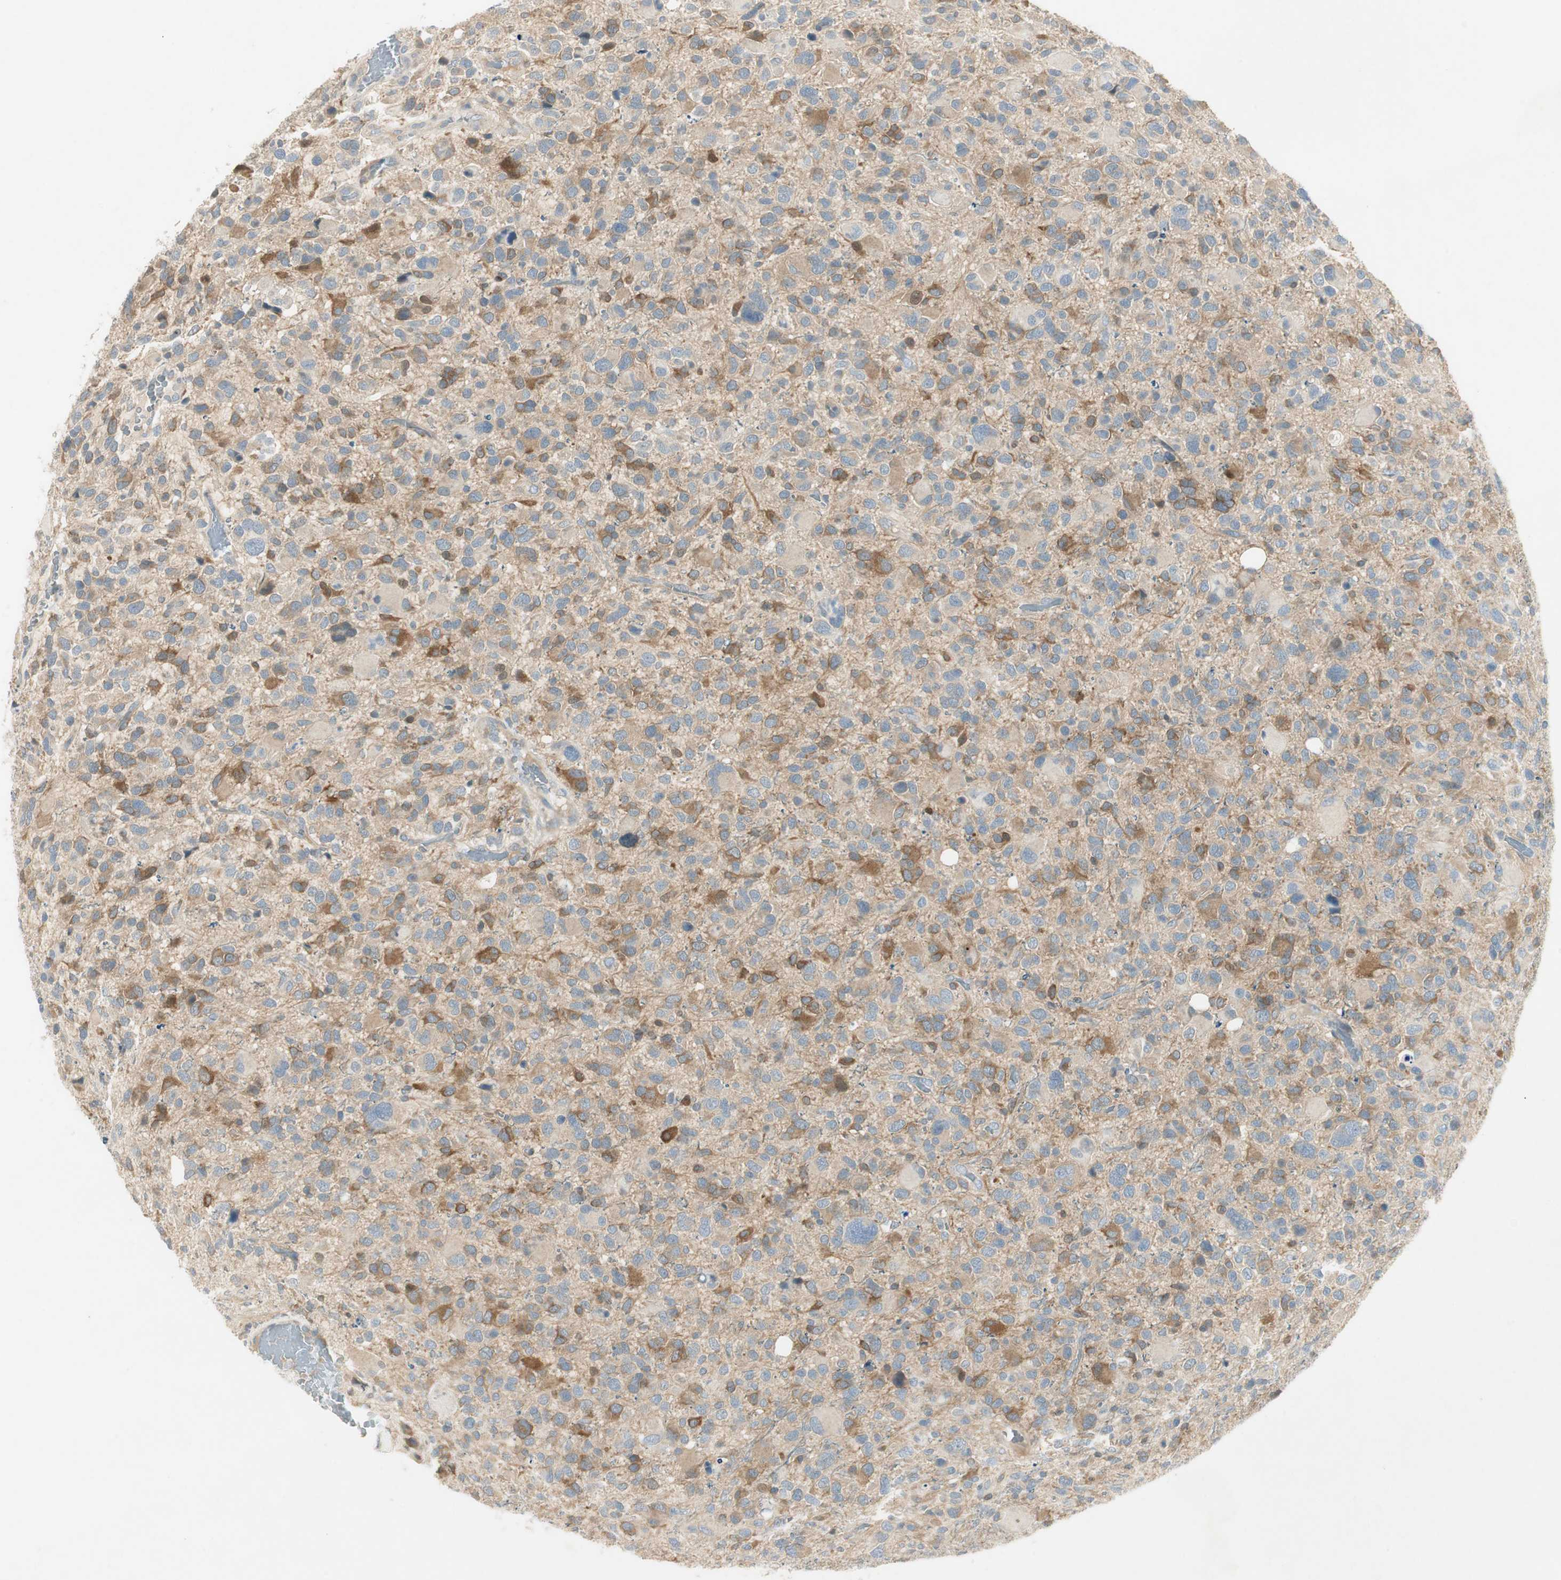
{"staining": {"intensity": "strong", "quantity": ">75%", "location": "cytoplasmic/membranous"}, "tissue": "glioma", "cell_type": "Tumor cells", "image_type": "cancer", "snomed": [{"axis": "morphology", "description": "Glioma, malignant, High grade"}, {"axis": "topography", "description": "Brain"}], "caption": "Glioma stained with DAB (3,3'-diaminobenzidine) immunohistochemistry reveals high levels of strong cytoplasmic/membranous positivity in about >75% of tumor cells.", "gene": "STON1-GTF2A1L", "patient": {"sex": "male", "age": 48}}